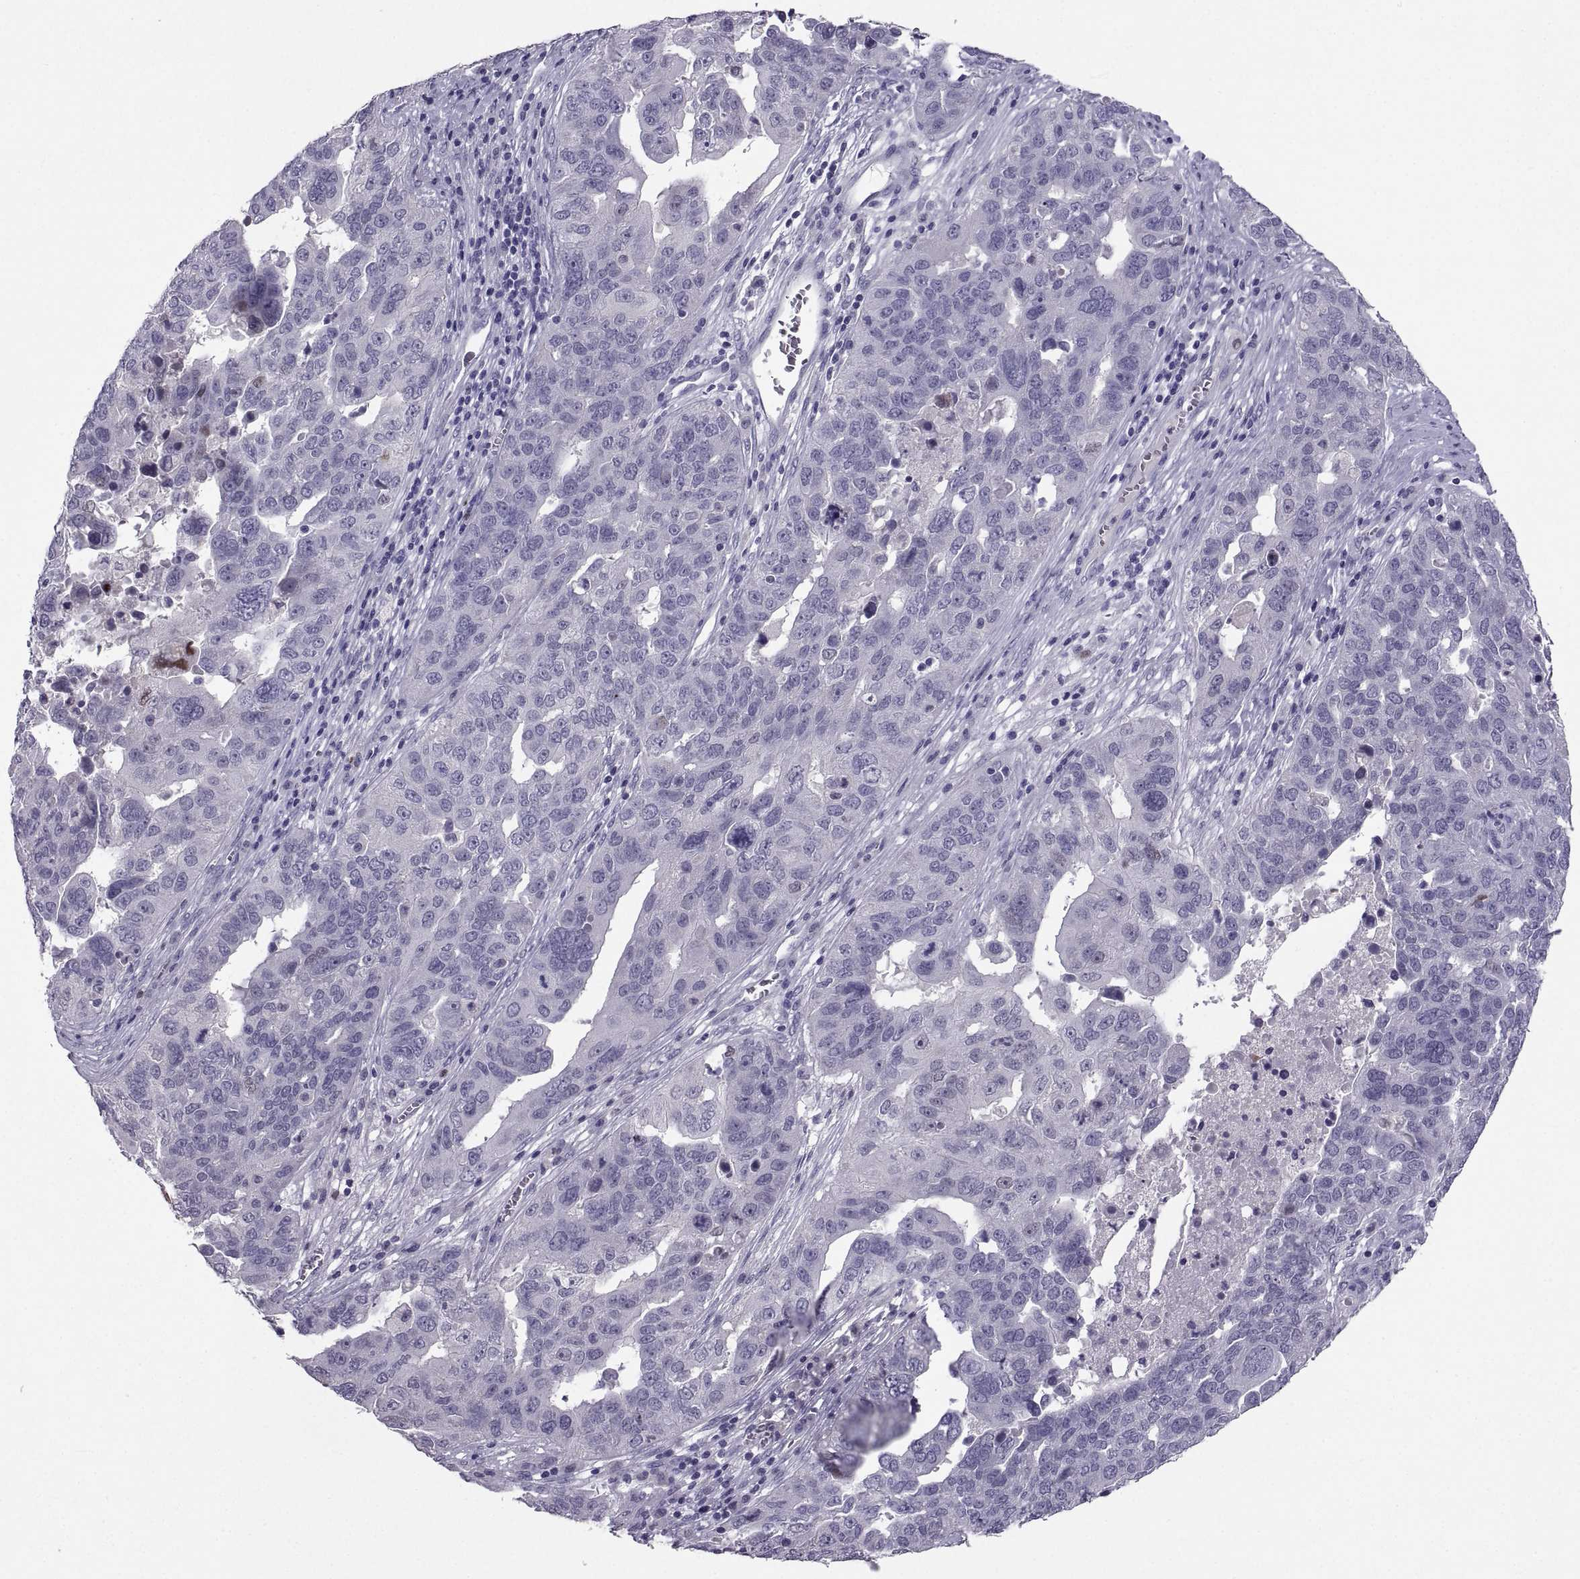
{"staining": {"intensity": "weak", "quantity": "<25%", "location": "nuclear"}, "tissue": "ovarian cancer", "cell_type": "Tumor cells", "image_type": "cancer", "snomed": [{"axis": "morphology", "description": "Carcinoma, endometroid"}, {"axis": "topography", "description": "Soft tissue"}, {"axis": "topography", "description": "Ovary"}], "caption": "Tumor cells show no significant positivity in ovarian endometroid carcinoma. The staining was performed using DAB to visualize the protein expression in brown, while the nuclei were stained in blue with hematoxylin (Magnification: 20x).", "gene": "SOX21", "patient": {"sex": "female", "age": 52}}